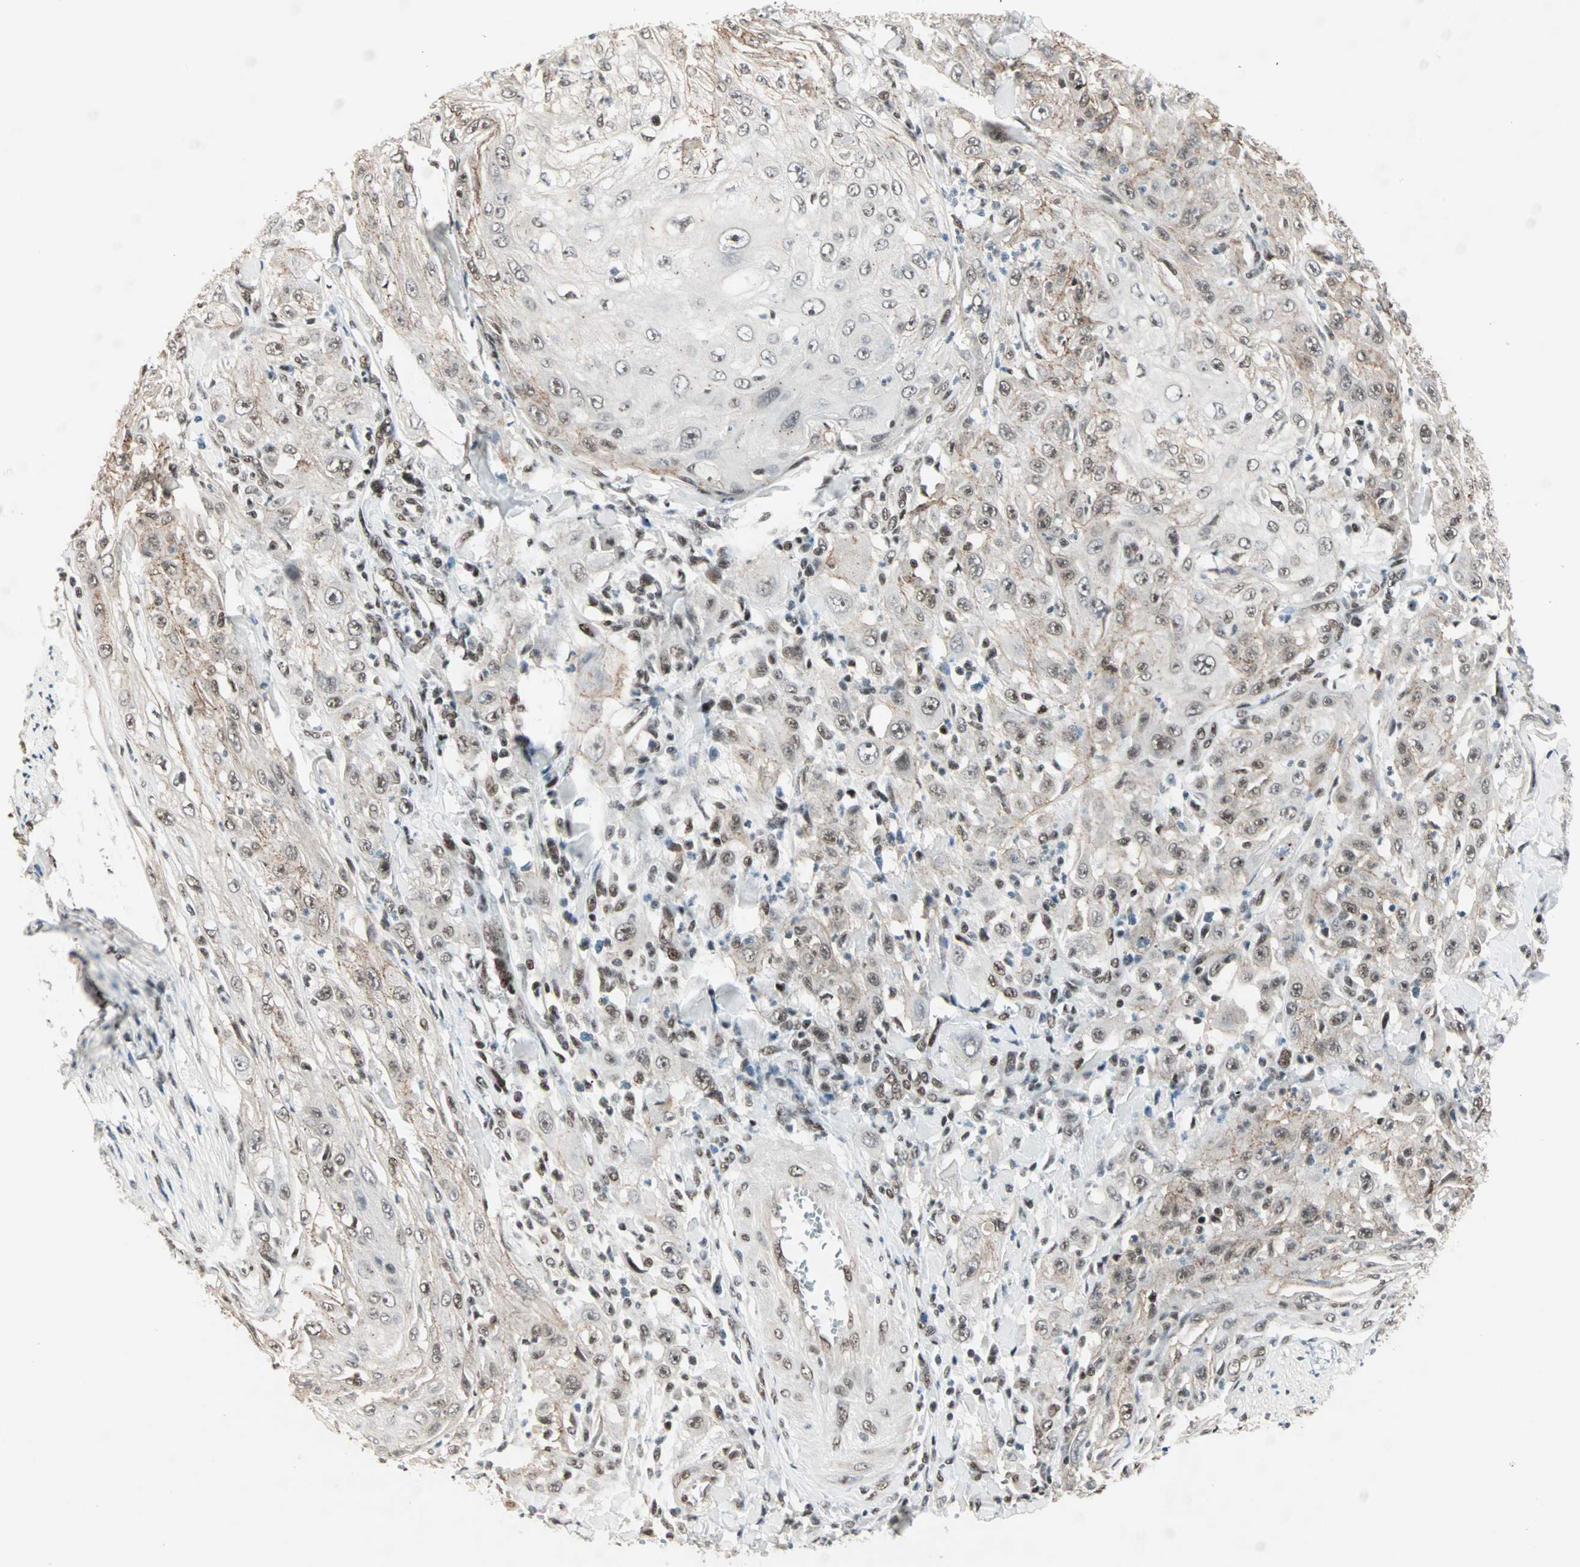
{"staining": {"intensity": "moderate", "quantity": ">75%", "location": "cytoplasmic/membranous,nuclear"}, "tissue": "skin cancer", "cell_type": "Tumor cells", "image_type": "cancer", "snomed": [{"axis": "morphology", "description": "Squamous cell carcinoma, NOS"}, {"axis": "morphology", "description": "Squamous cell carcinoma, metastatic, NOS"}, {"axis": "topography", "description": "Skin"}, {"axis": "topography", "description": "Lymph node"}], "caption": "DAB immunohistochemical staining of human skin cancer (metastatic squamous cell carcinoma) displays moderate cytoplasmic/membranous and nuclear protein positivity in approximately >75% of tumor cells.", "gene": "BLM", "patient": {"sex": "male", "age": 75}}